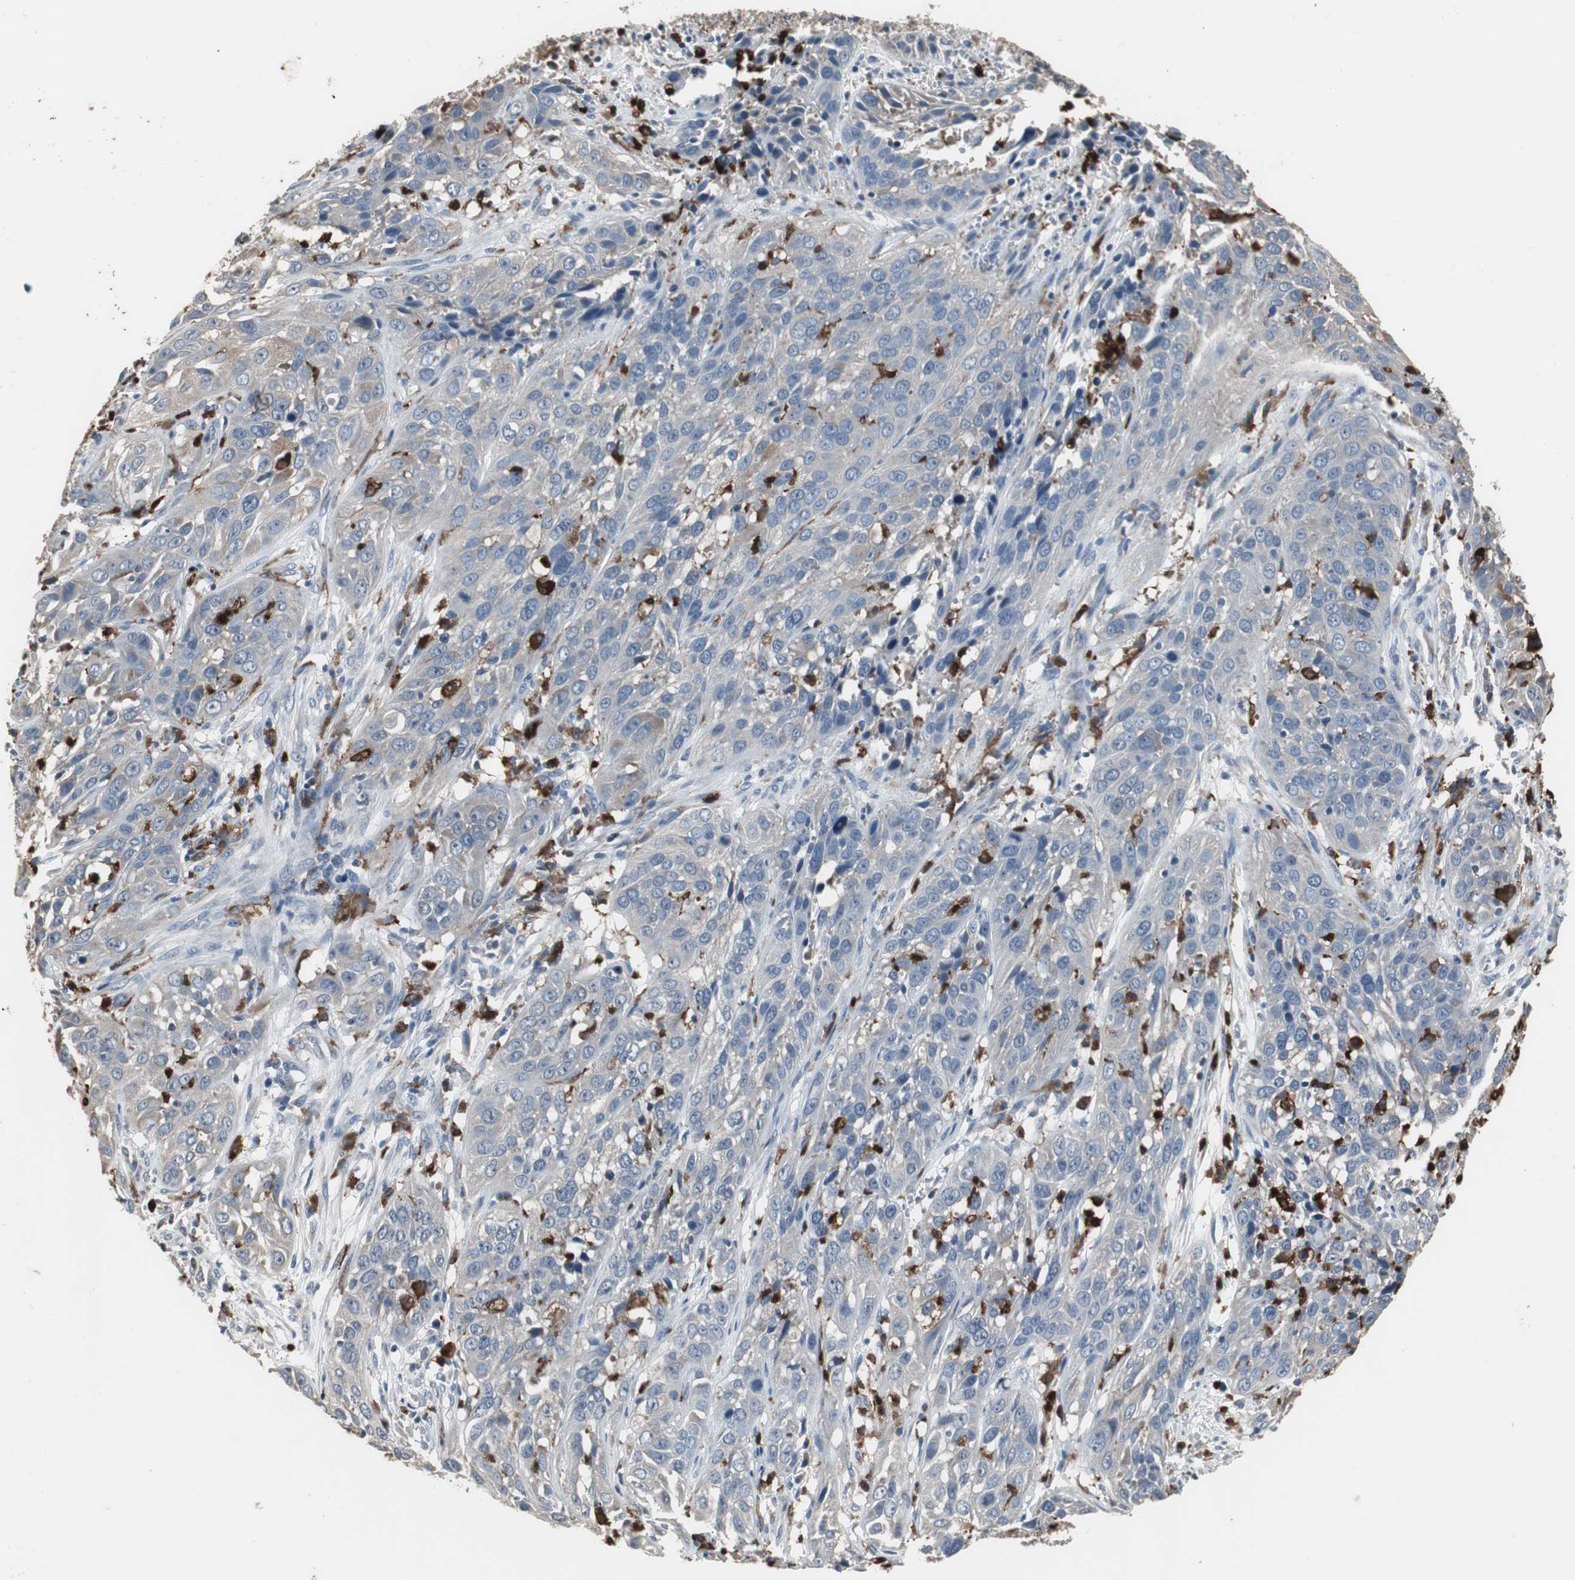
{"staining": {"intensity": "weak", "quantity": "<25%", "location": "cytoplasmic/membranous"}, "tissue": "cervical cancer", "cell_type": "Tumor cells", "image_type": "cancer", "snomed": [{"axis": "morphology", "description": "Squamous cell carcinoma, NOS"}, {"axis": "topography", "description": "Cervix"}], "caption": "Immunohistochemistry photomicrograph of neoplastic tissue: human squamous cell carcinoma (cervical) stained with DAB (3,3'-diaminobenzidine) shows no significant protein staining in tumor cells.", "gene": "NCF2", "patient": {"sex": "female", "age": 32}}